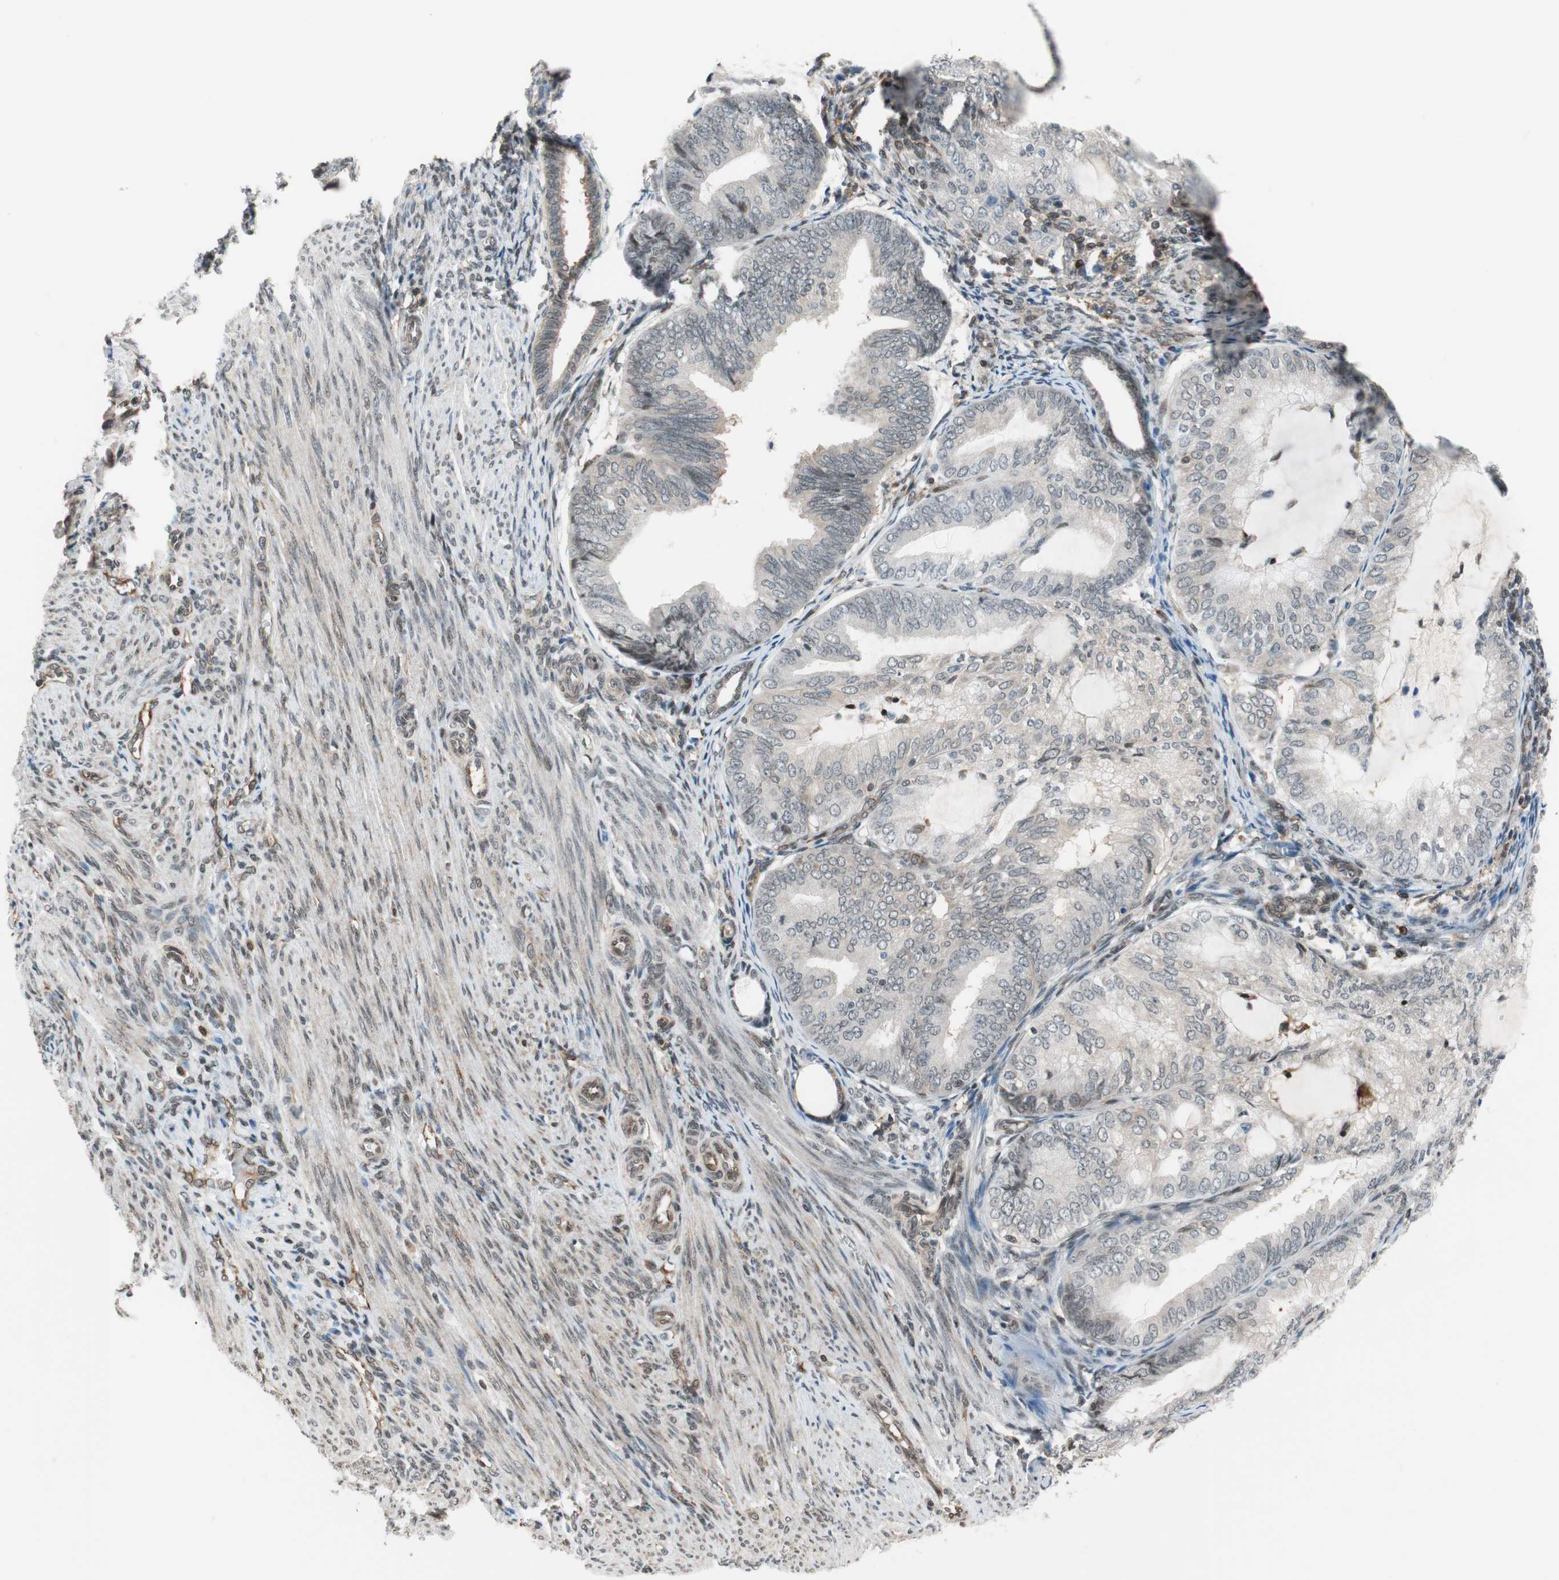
{"staining": {"intensity": "moderate", "quantity": "<25%", "location": "cytoplasmic/membranous"}, "tissue": "endometrial cancer", "cell_type": "Tumor cells", "image_type": "cancer", "snomed": [{"axis": "morphology", "description": "Adenocarcinoma, NOS"}, {"axis": "topography", "description": "Endometrium"}], "caption": "Immunohistochemistry micrograph of human endometrial cancer (adenocarcinoma) stained for a protein (brown), which displays low levels of moderate cytoplasmic/membranous positivity in approximately <25% of tumor cells.", "gene": "ZNF512B", "patient": {"sex": "female", "age": 81}}